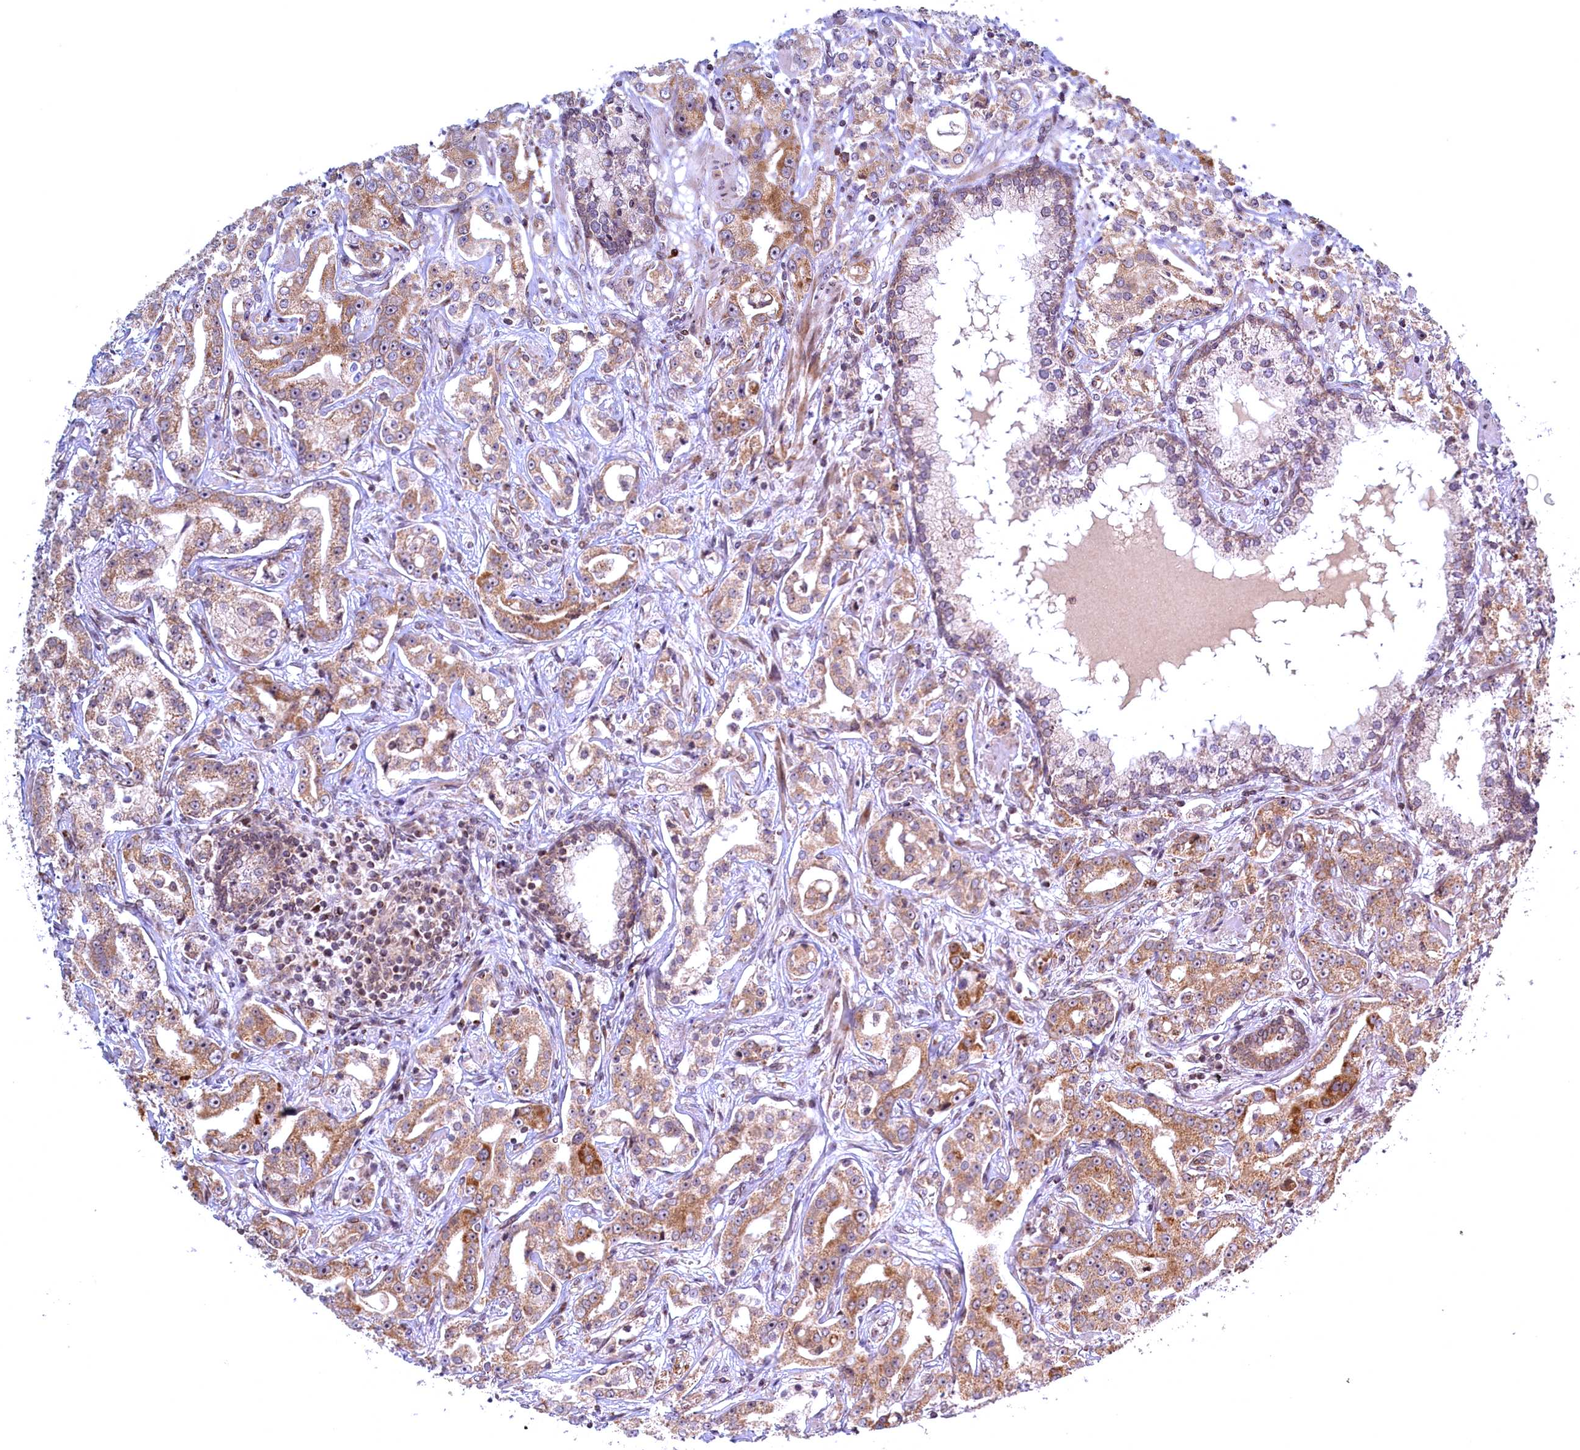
{"staining": {"intensity": "moderate", "quantity": ">75%", "location": "cytoplasmic/membranous"}, "tissue": "prostate cancer", "cell_type": "Tumor cells", "image_type": "cancer", "snomed": [{"axis": "morphology", "description": "Adenocarcinoma, High grade"}, {"axis": "topography", "description": "Prostate"}], "caption": "This histopathology image shows immunohistochemistry staining of human prostate cancer (adenocarcinoma (high-grade)), with medium moderate cytoplasmic/membranous expression in approximately >75% of tumor cells.", "gene": "PLA2G10", "patient": {"sex": "male", "age": 63}}